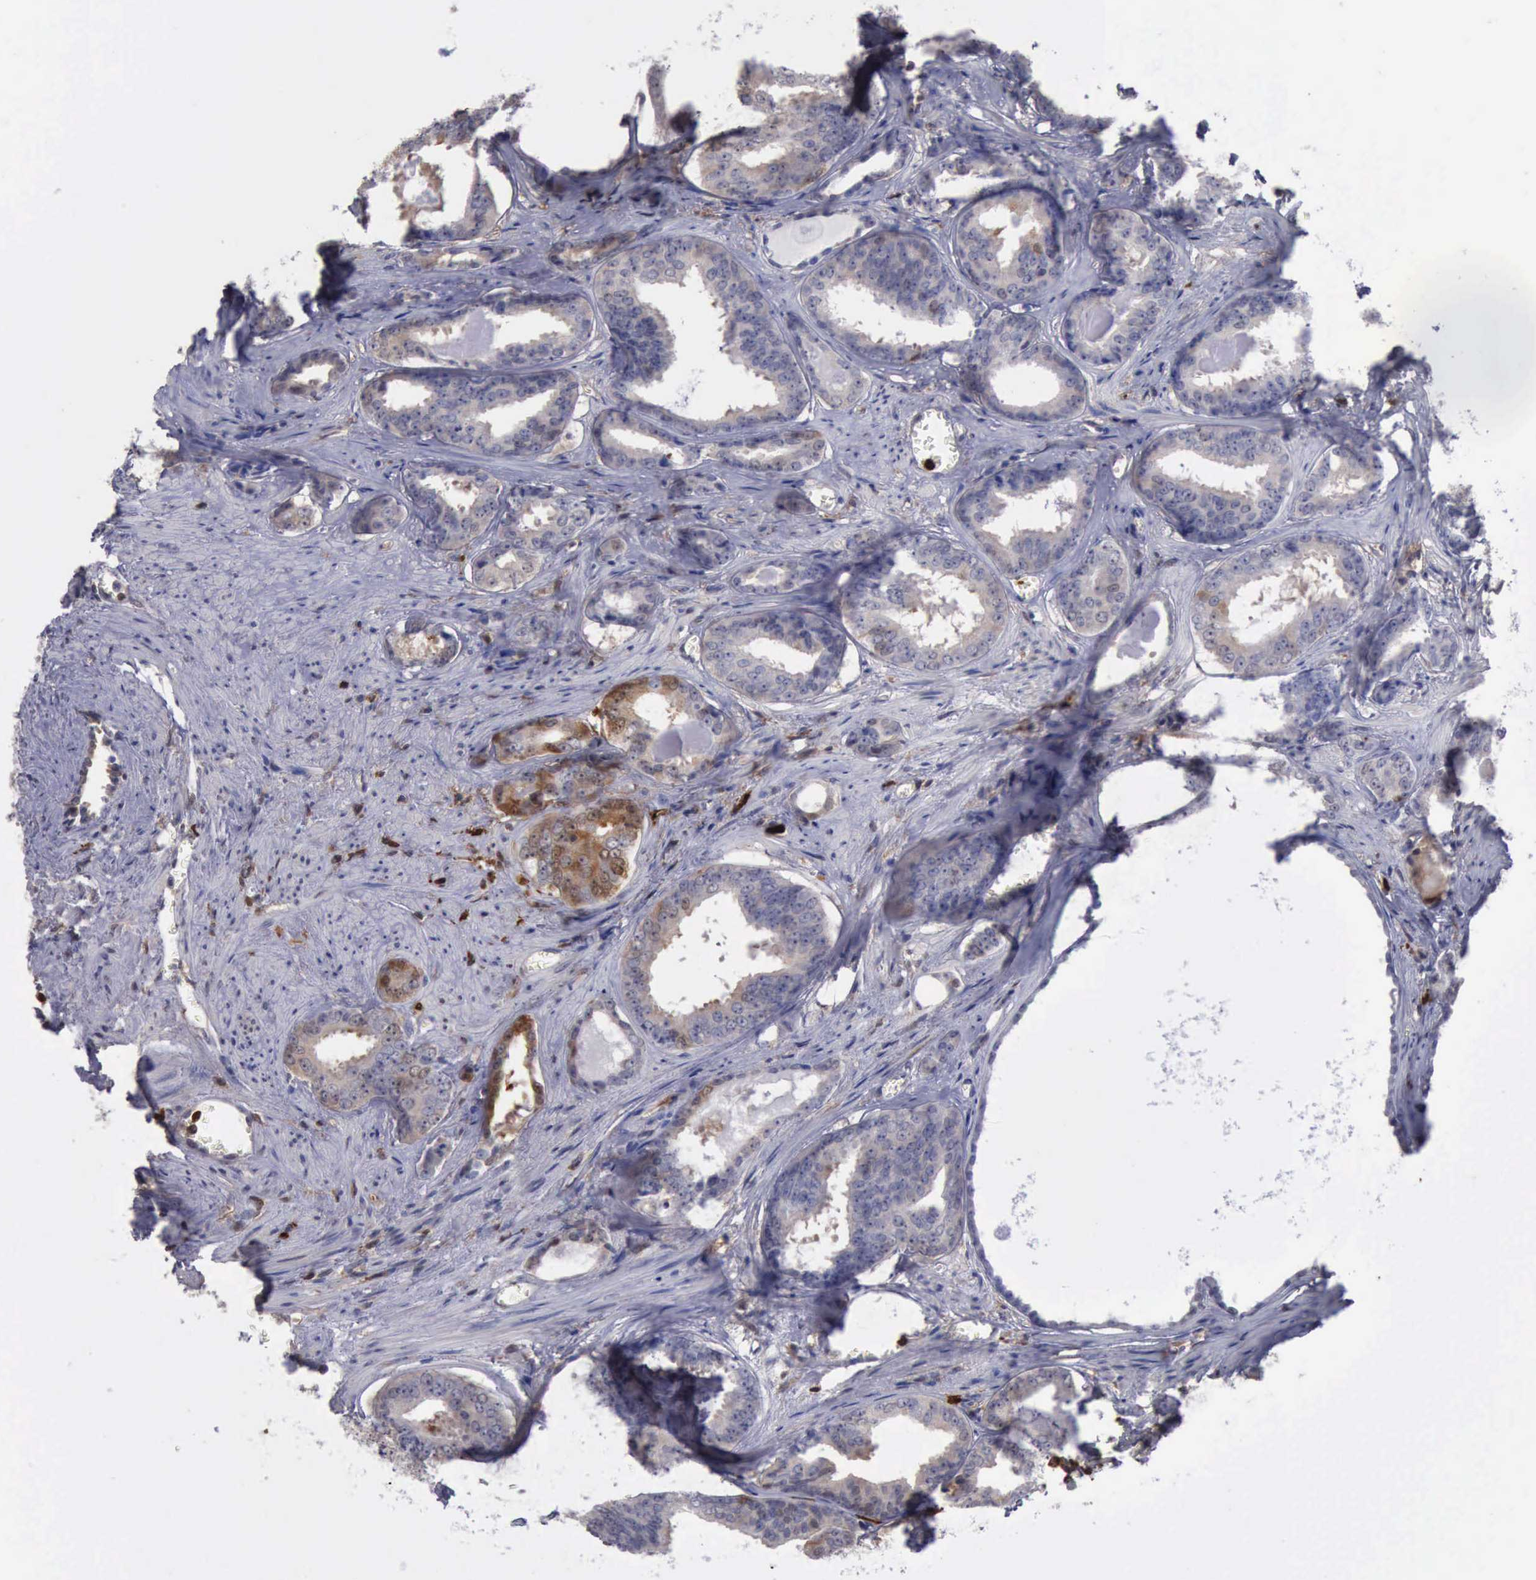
{"staining": {"intensity": "weak", "quantity": "25%-75%", "location": "cytoplasmic/membranous"}, "tissue": "prostate cancer", "cell_type": "Tumor cells", "image_type": "cancer", "snomed": [{"axis": "morphology", "description": "Adenocarcinoma, Medium grade"}, {"axis": "topography", "description": "Prostate"}], "caption": "The image shows immunohistochemical staining of prostate adenocarcinoma (medium-grade). There is weak cytoplasmic/membranous positivity is seen in approximately 25%-75% of tumor cells. Immunohistochemistry stains the protein in brown and the nuclei are stained blue.", "gene": "STAT1", "patient": {"sex": "male", "age": 79}}